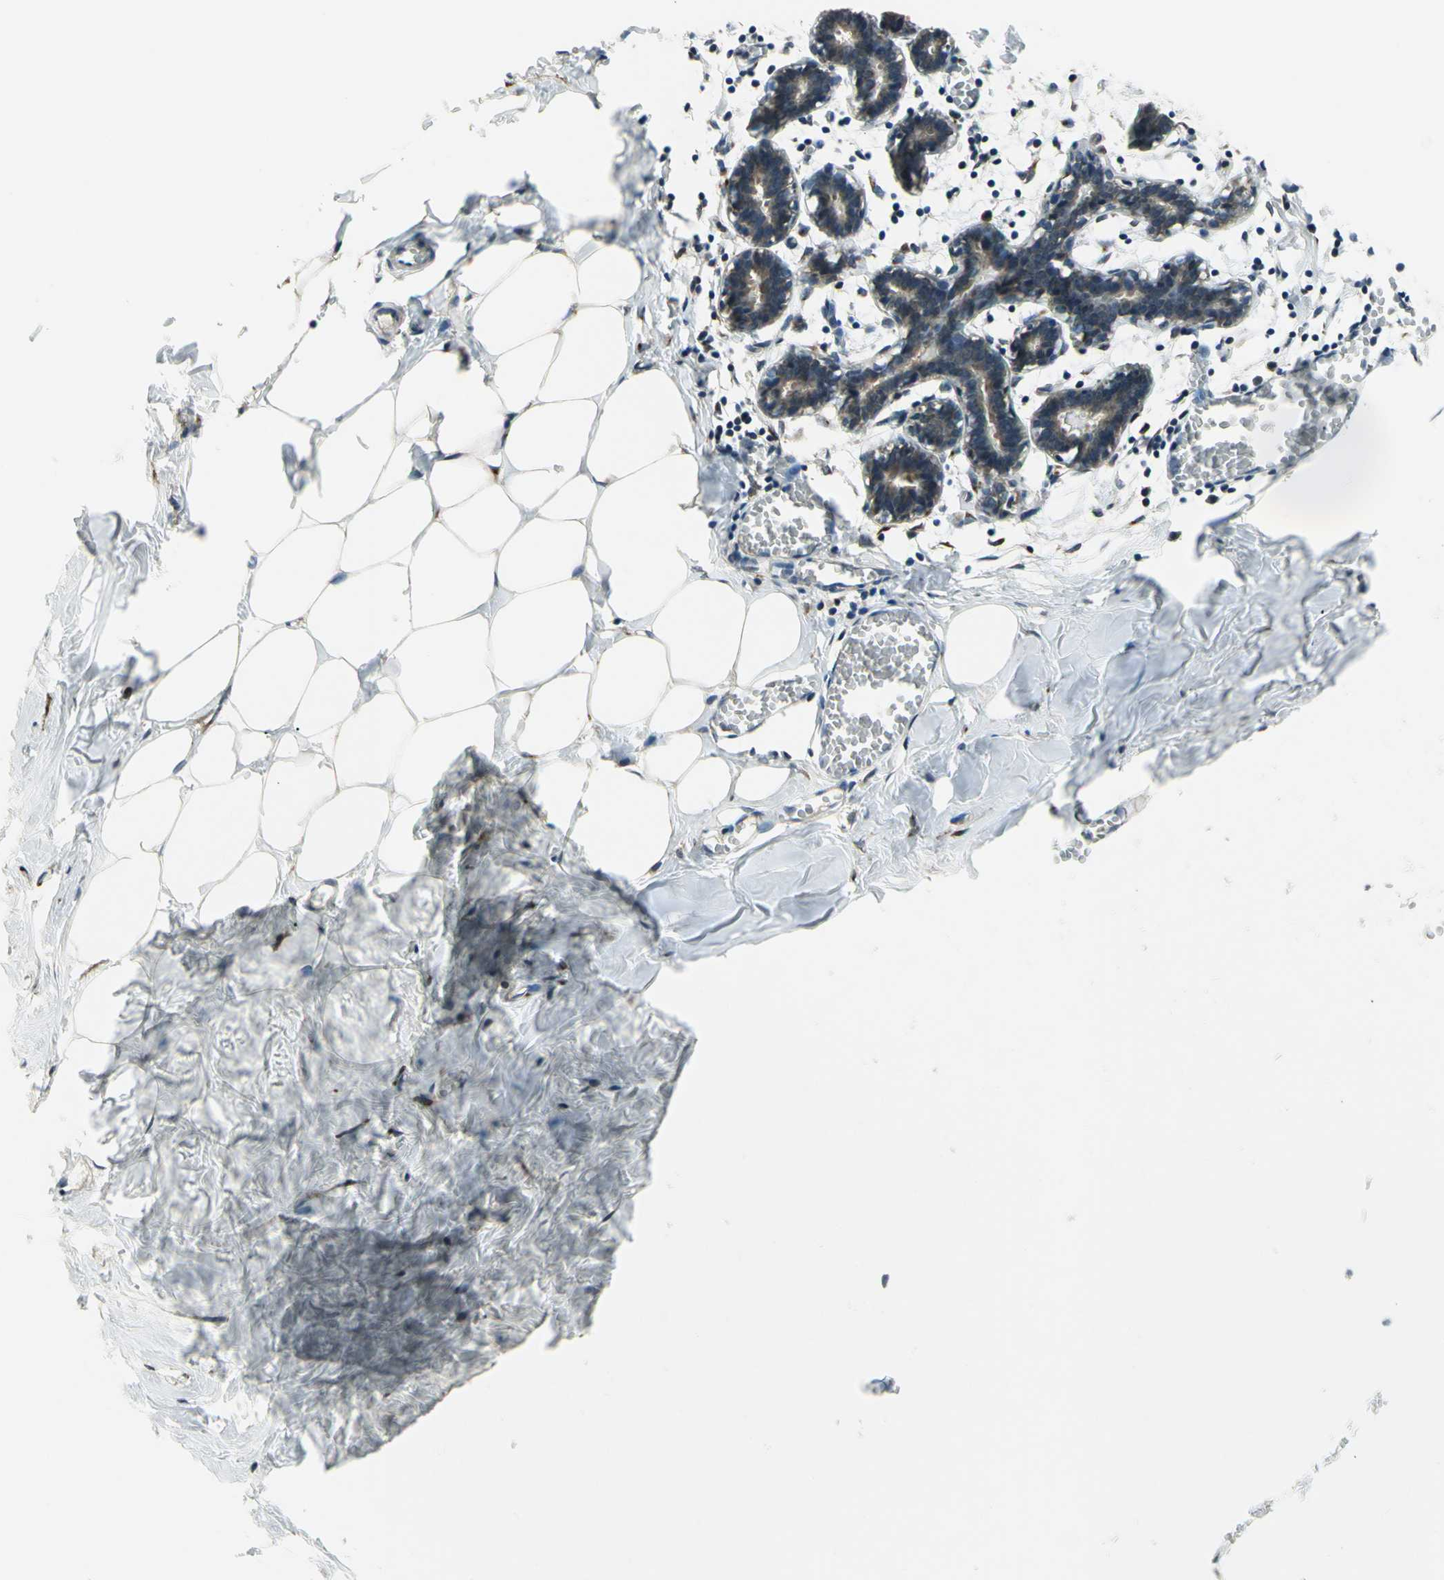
{"staining": {"intensity": "negative", "quantity": "none", "location": "none"}, "tissue": "breast", "cell_type": "Adipocytes", "image_type": "normal", "snomed": [{"axis": "morphology", "description": "Normal tissue, NOS"}, {"axis": "topography", "description": "Breast"}], "caption": "High magnification brightfield microscopy of benign breast stained with DAB (brown) and counterstained with hematoxylin (blue): adipocytes show no significant staining. (Stains: DAB immunohistochemistry with hematoxylin counter stain, Microscopy: brightfield microscopy at high magnification).", "gene": "FLII", "patient": {"sex": "female", "age": 27}}